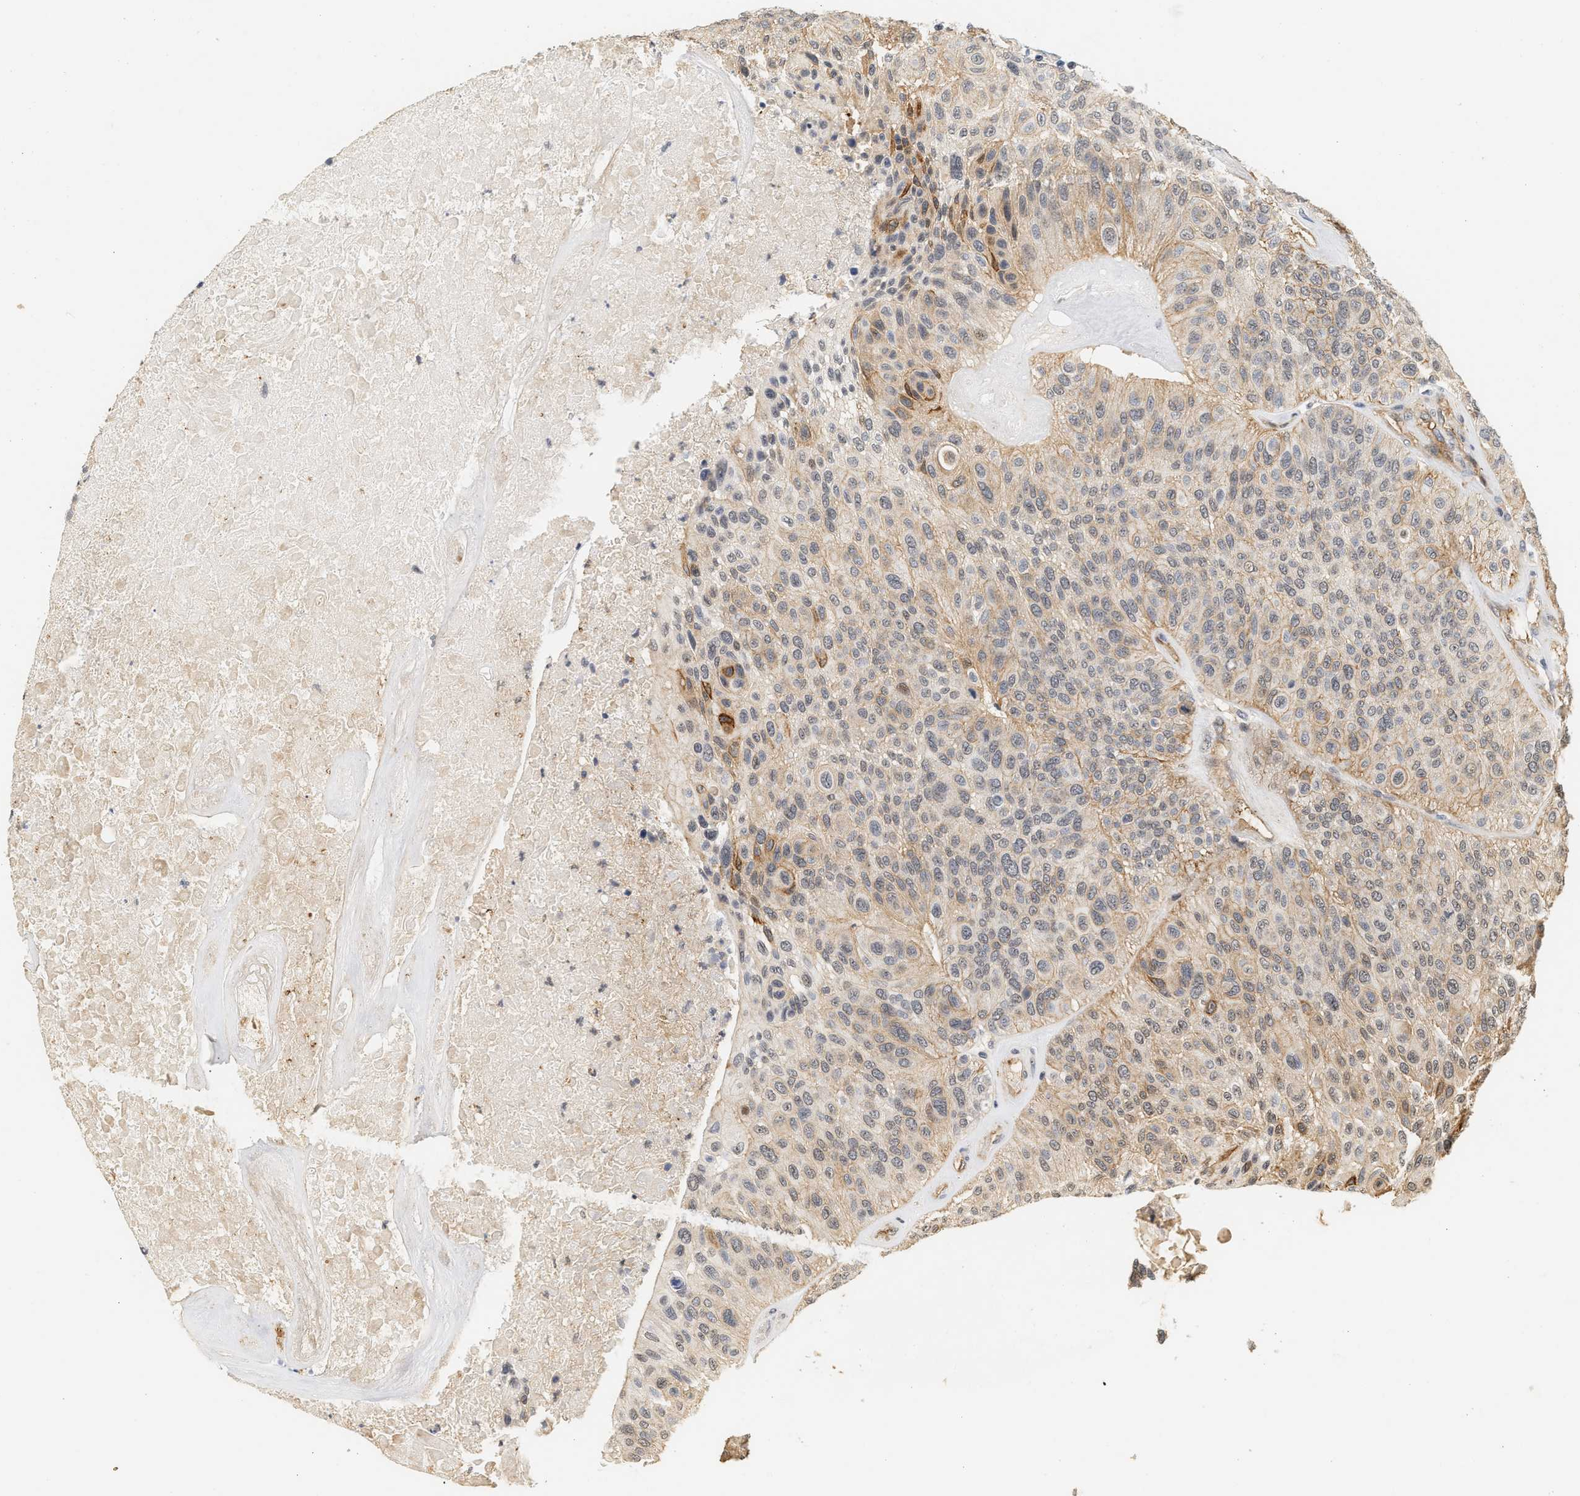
{"staining": {"intensity": "strong", "quantity": "25%-75%", "location": "cytoplasmic/membranous"}, "tissue": "urothelial cancer", "cell_type": "Tumor cells", "image_type": "cancer", "snomed": [{"axis": "morphology", "description": "Urothelial carcinoma, High grade"}, {"axis": "topography", "description": "Urinary bladder"}], "caption": "This is an image of immunohistochemistry (IHC) staining of urothelial cancer, which shows strong expression in the cytoplasmic/membranous of tumor cells.", "gene": "PLXND1", "patient": {"sex": "male", "age": 66}}